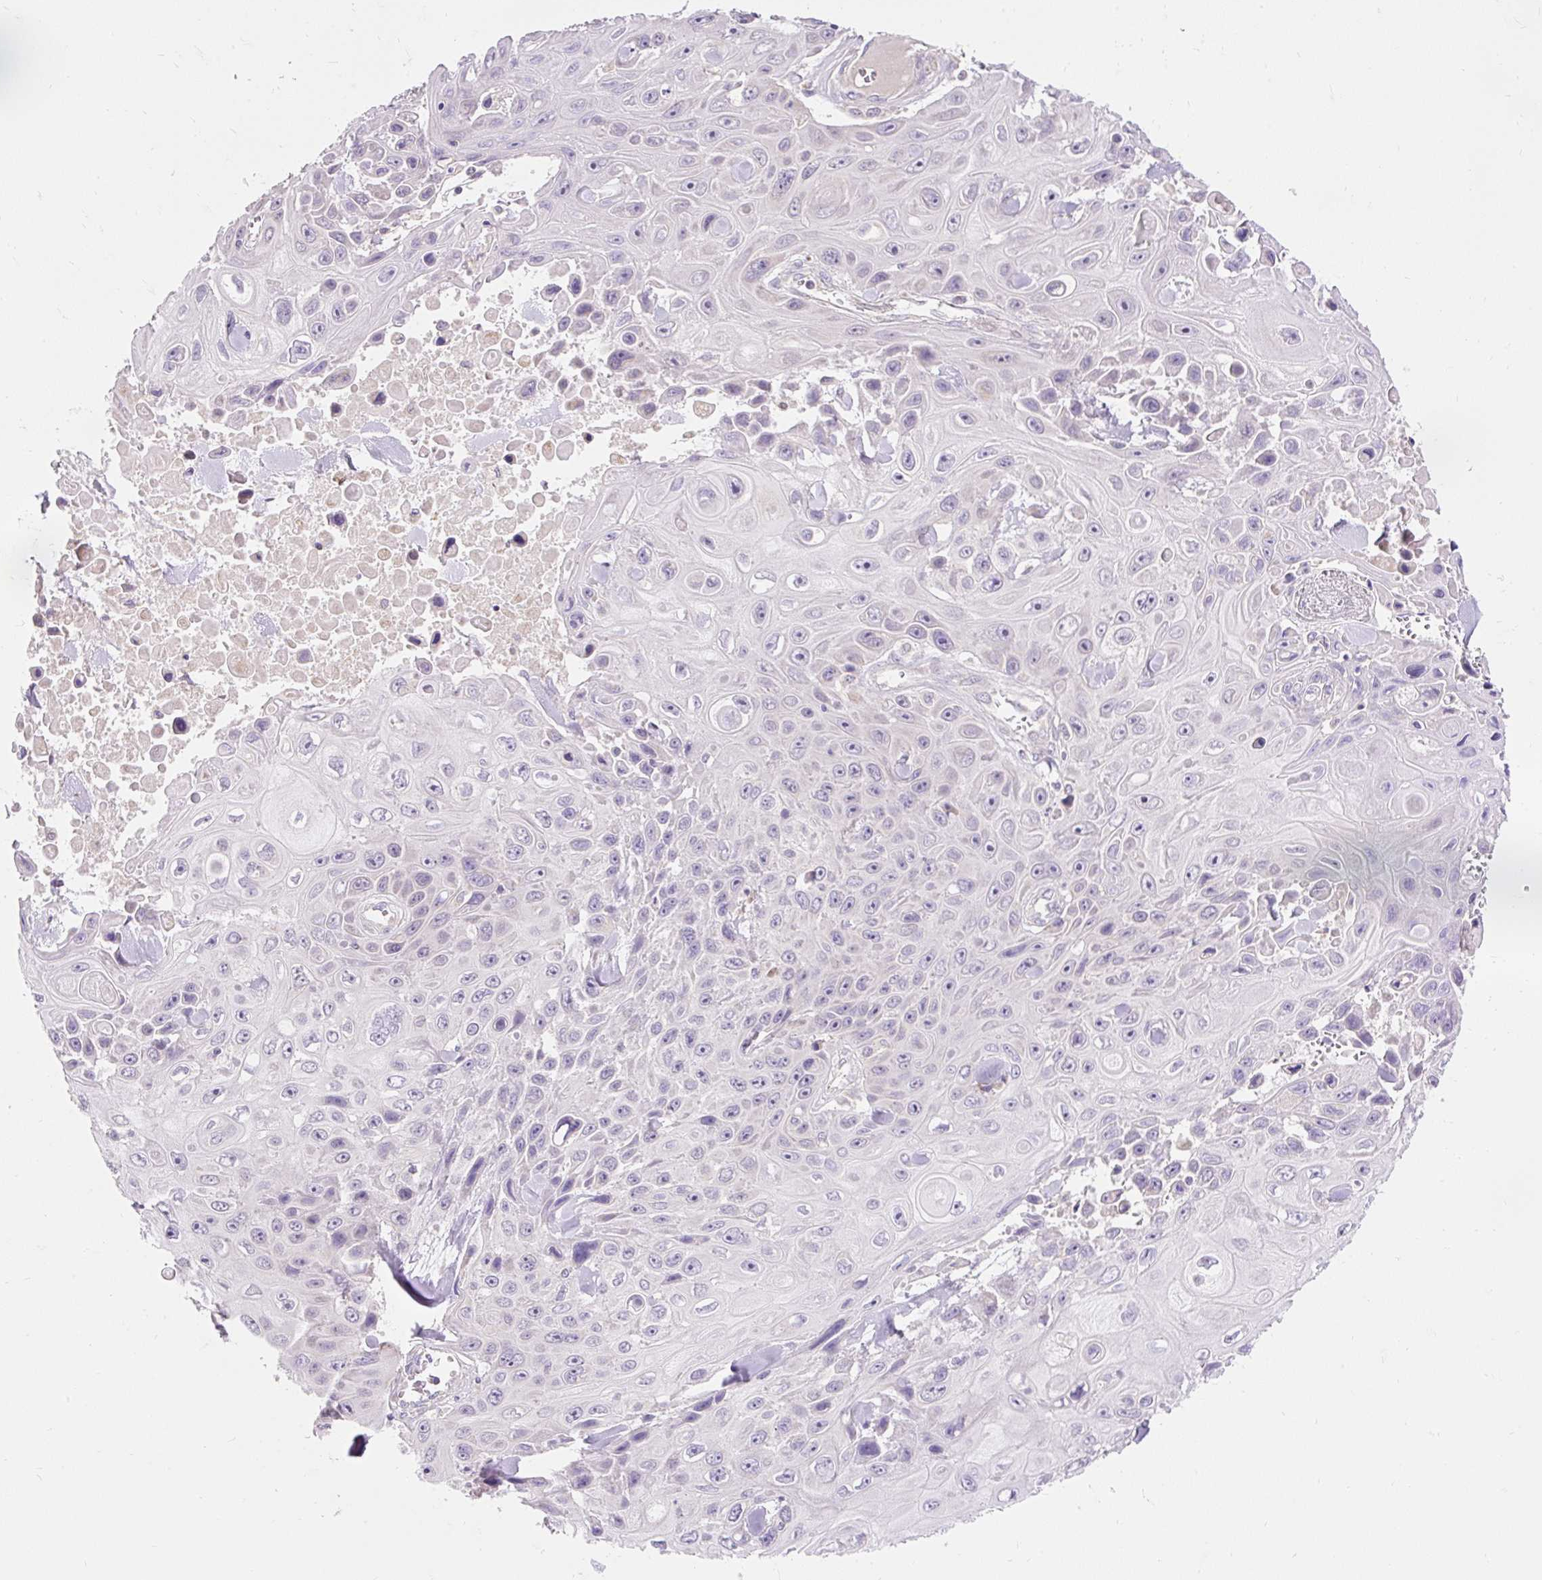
{"staining": {"intensity": "negative", "quantity": "none", "location": "none"}, "tissue": "skin cancer", "cell_type": "Tumor cells", "image_type": "cancer", "snomed": [{"axis": "morphology", "description": "Squamous cell carcinoma, NOS"}, {"axis": "topography", "description": "Skin"}], "caption": "Tumor cells are negative for brown protein staining in skin cancer (squamous cell carcinoma). (Stains: DAB immunohistochemistry with hematoxylin counter stain, Microscopy: brightfield microscopy at high magnification).", "gene": "PMAIP1", "patient": {"sex": "male", "age": 82}}